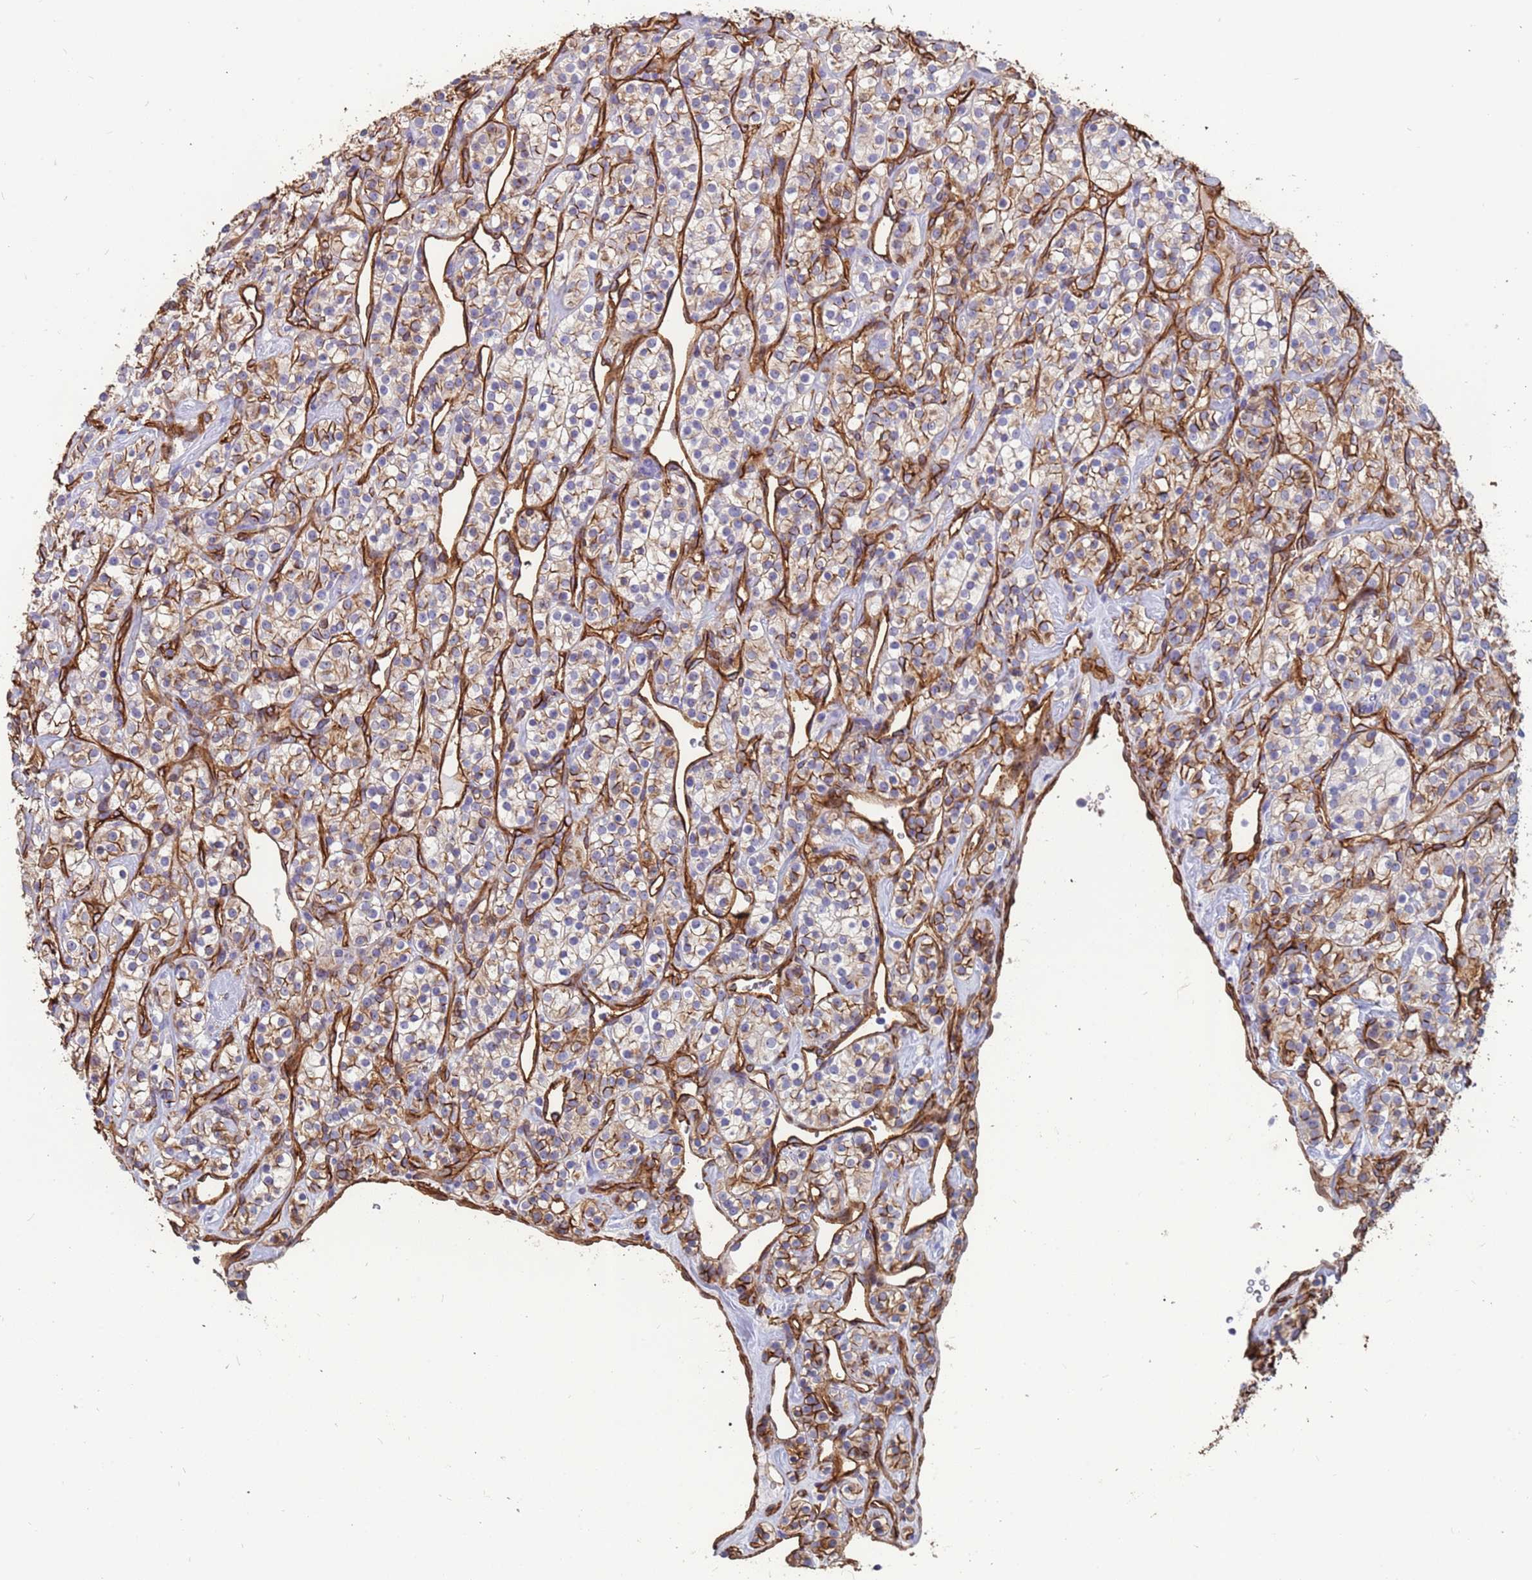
{"staining": {"intensity": "moderate", "quantity": "25%-75%", "location": "cytoplasmic/membranous"}, "tissue": "renal cancer", "cell_type": "Tumor cells", "image_type": "cancer", "snomed": [{"axis": "morphology", "description": "Adenocarcinoma, NOS"}, {"axis": "topography", "description": "Kidney"}], "caption": "Immunohistochemical staining of human renal cancer (adenocarcinoma) reveals medium levels of moderate cytoplasmic/membranous protein positivity in approximately 25%-75% of tumor cells. (IHC, brightfield microscopy, high magnification).", "gene": "EHD2", "patient": {"sex": "male", "age": 77}}